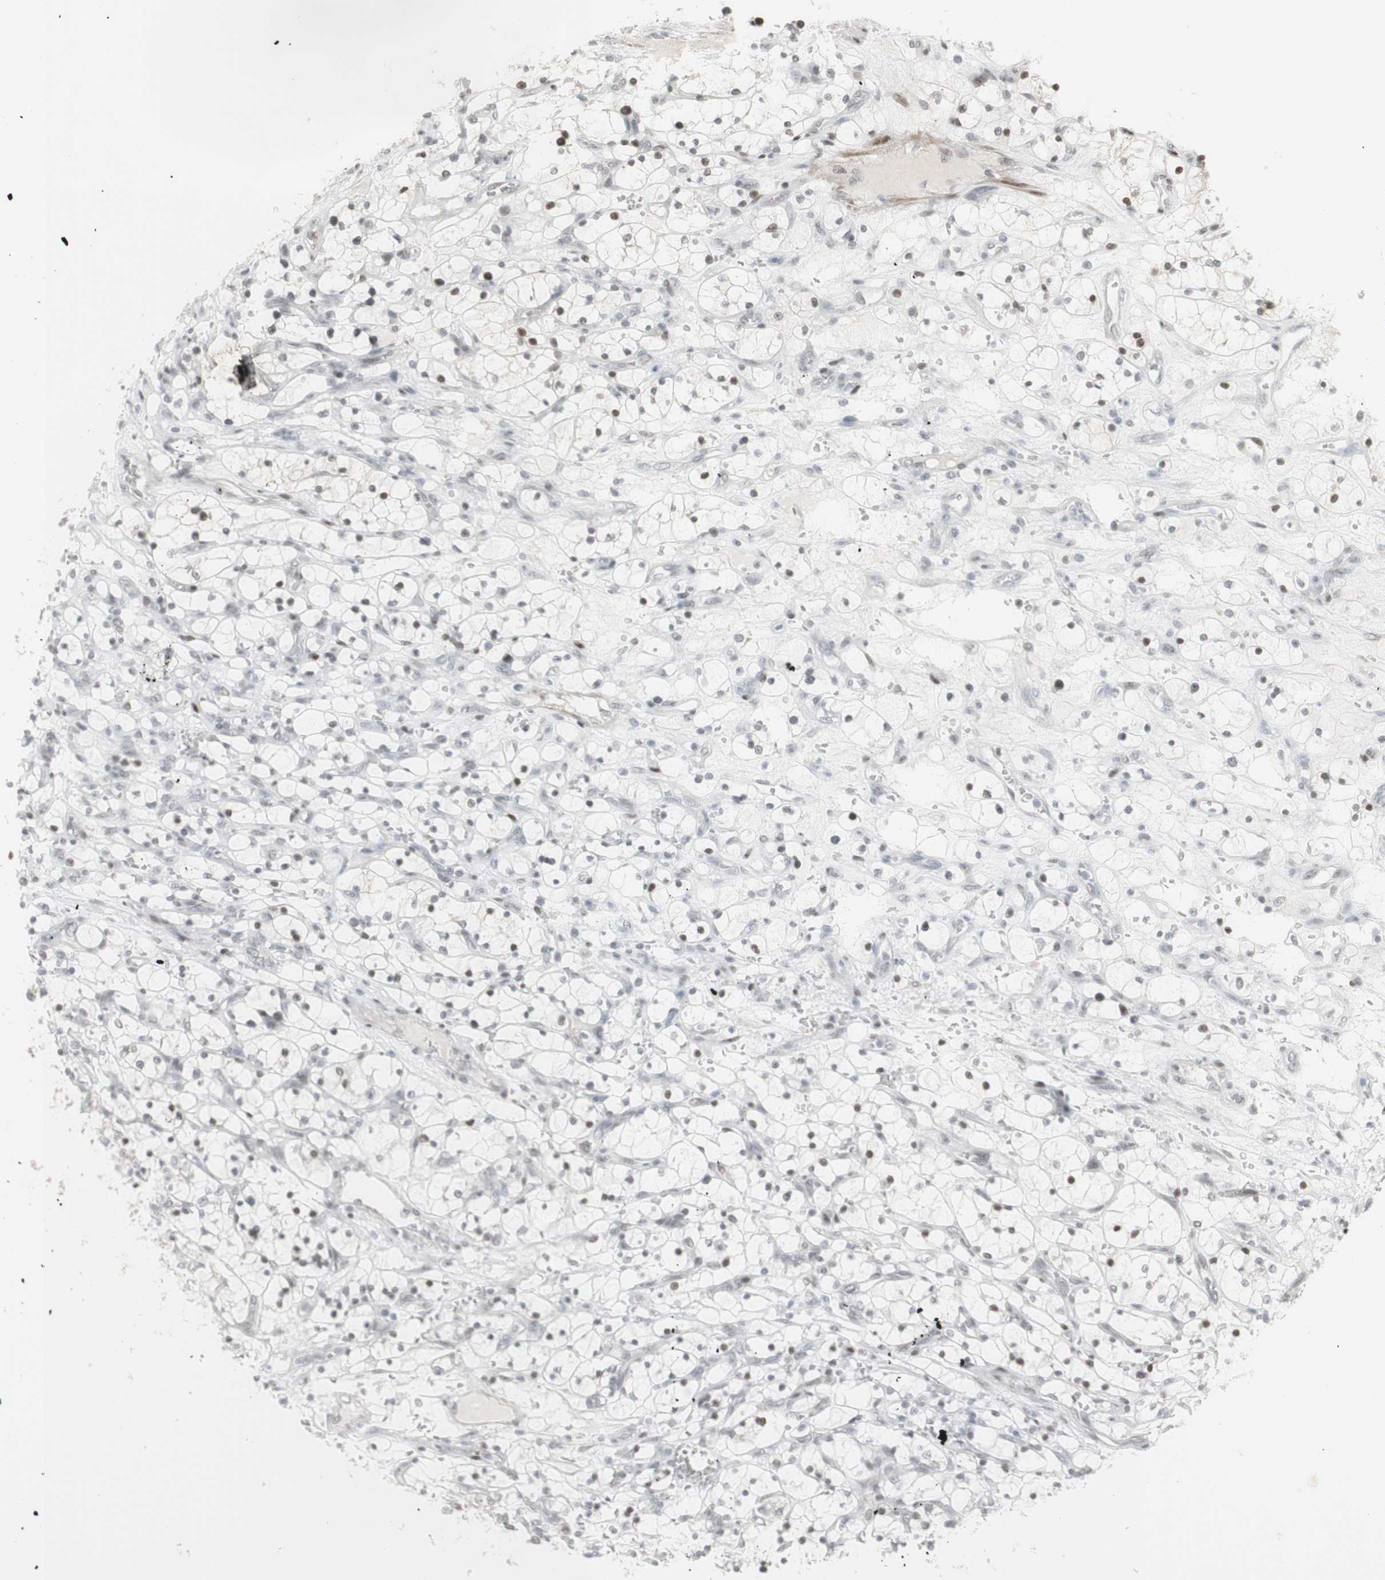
{"staining": {"intensity": "negative", "quantity": "none", "location": "none"}, "tissue": "renal cancer", "cell_type": "Tumor cells", "image_type": "cancer", "snomed": [{"axis": "morphology", "description": "Adenocarcinoma, NOS"}, {"axis": "topography", "description": "Kidney"}], "caption": "An immunohistochemistry micrograph of renal cancer (adenocarcinoma) is shown. There is no staining in tumor cells of renal cancer (adenocarcinoma).", "gene": "C1orf116", "patient": {"sex": "female", "age": 69}}